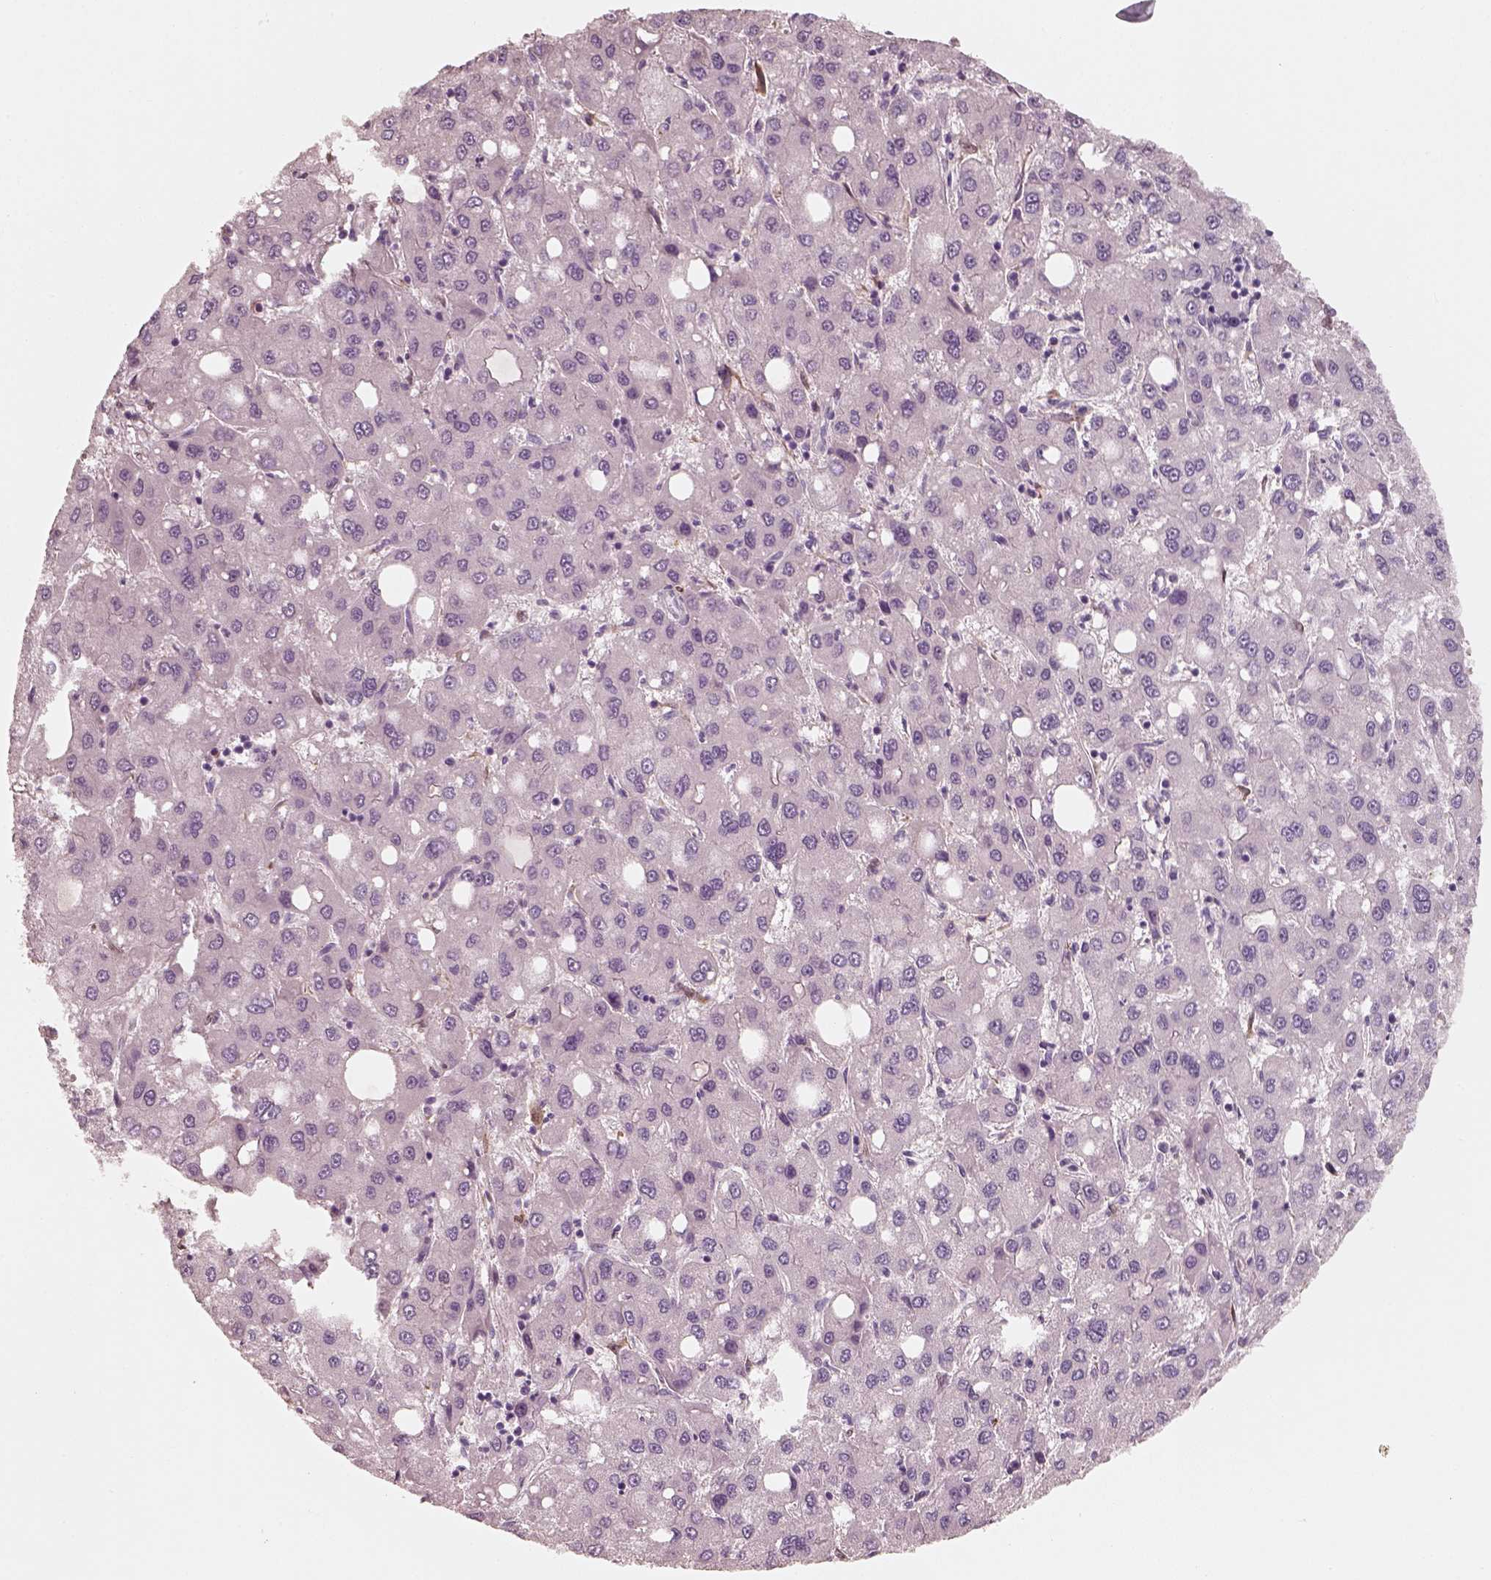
{"staining": {"intensity": "negative", "quantity": "none", "location": "none"}, "tissue": "liver cancer", "cell_type": "Tumor cells", "image_type": "cancer", "snomed": [{"axis": "morphology", "description": "Carcinoma, Hepatocellular, NOS"}, {"axis": "topography", "description": "Liver"}], "caption": "There is no significant positivity in tumor cells of liver cancer.", "gene": "RS1", "patient": {"sex": "male", "age": 73}}